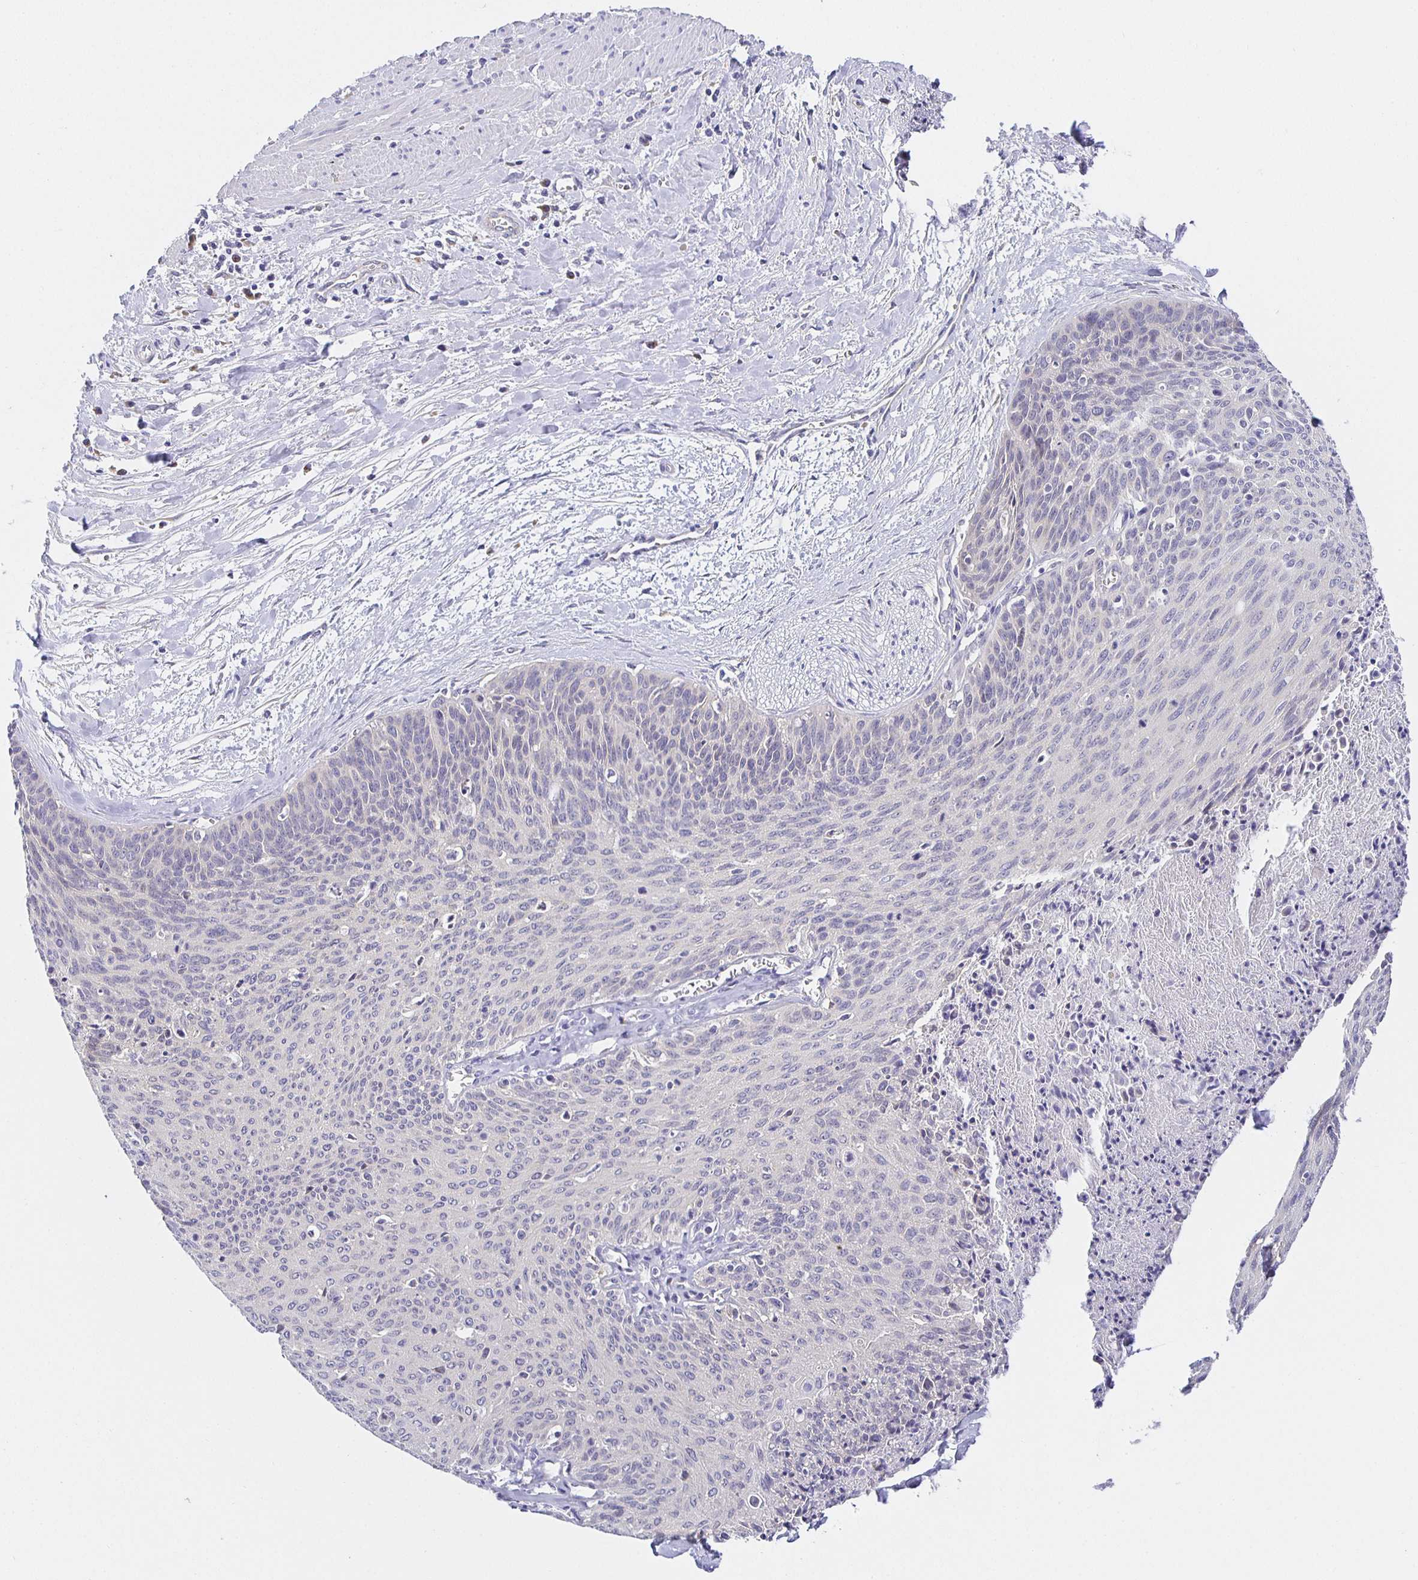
{"staining": {"intensity": "negative", "quantity": "none", "location": "none"}, "tissue": "cervical cancer", "cell_type": "Tumor cells", "image_type": "cancer", "snomed": [{"axis": "morphology", "description": "Squamous cell carcinoma, NOS"}, {"axis": "topography", "description": "Cervix"}], "caption": "This is an IHC photomicrograph of squamous cell carcinoma (cervical). There is no positivity in tumor cells.", "gene": "OPALIN", "patient": {"sex": "female", "age": 55}}